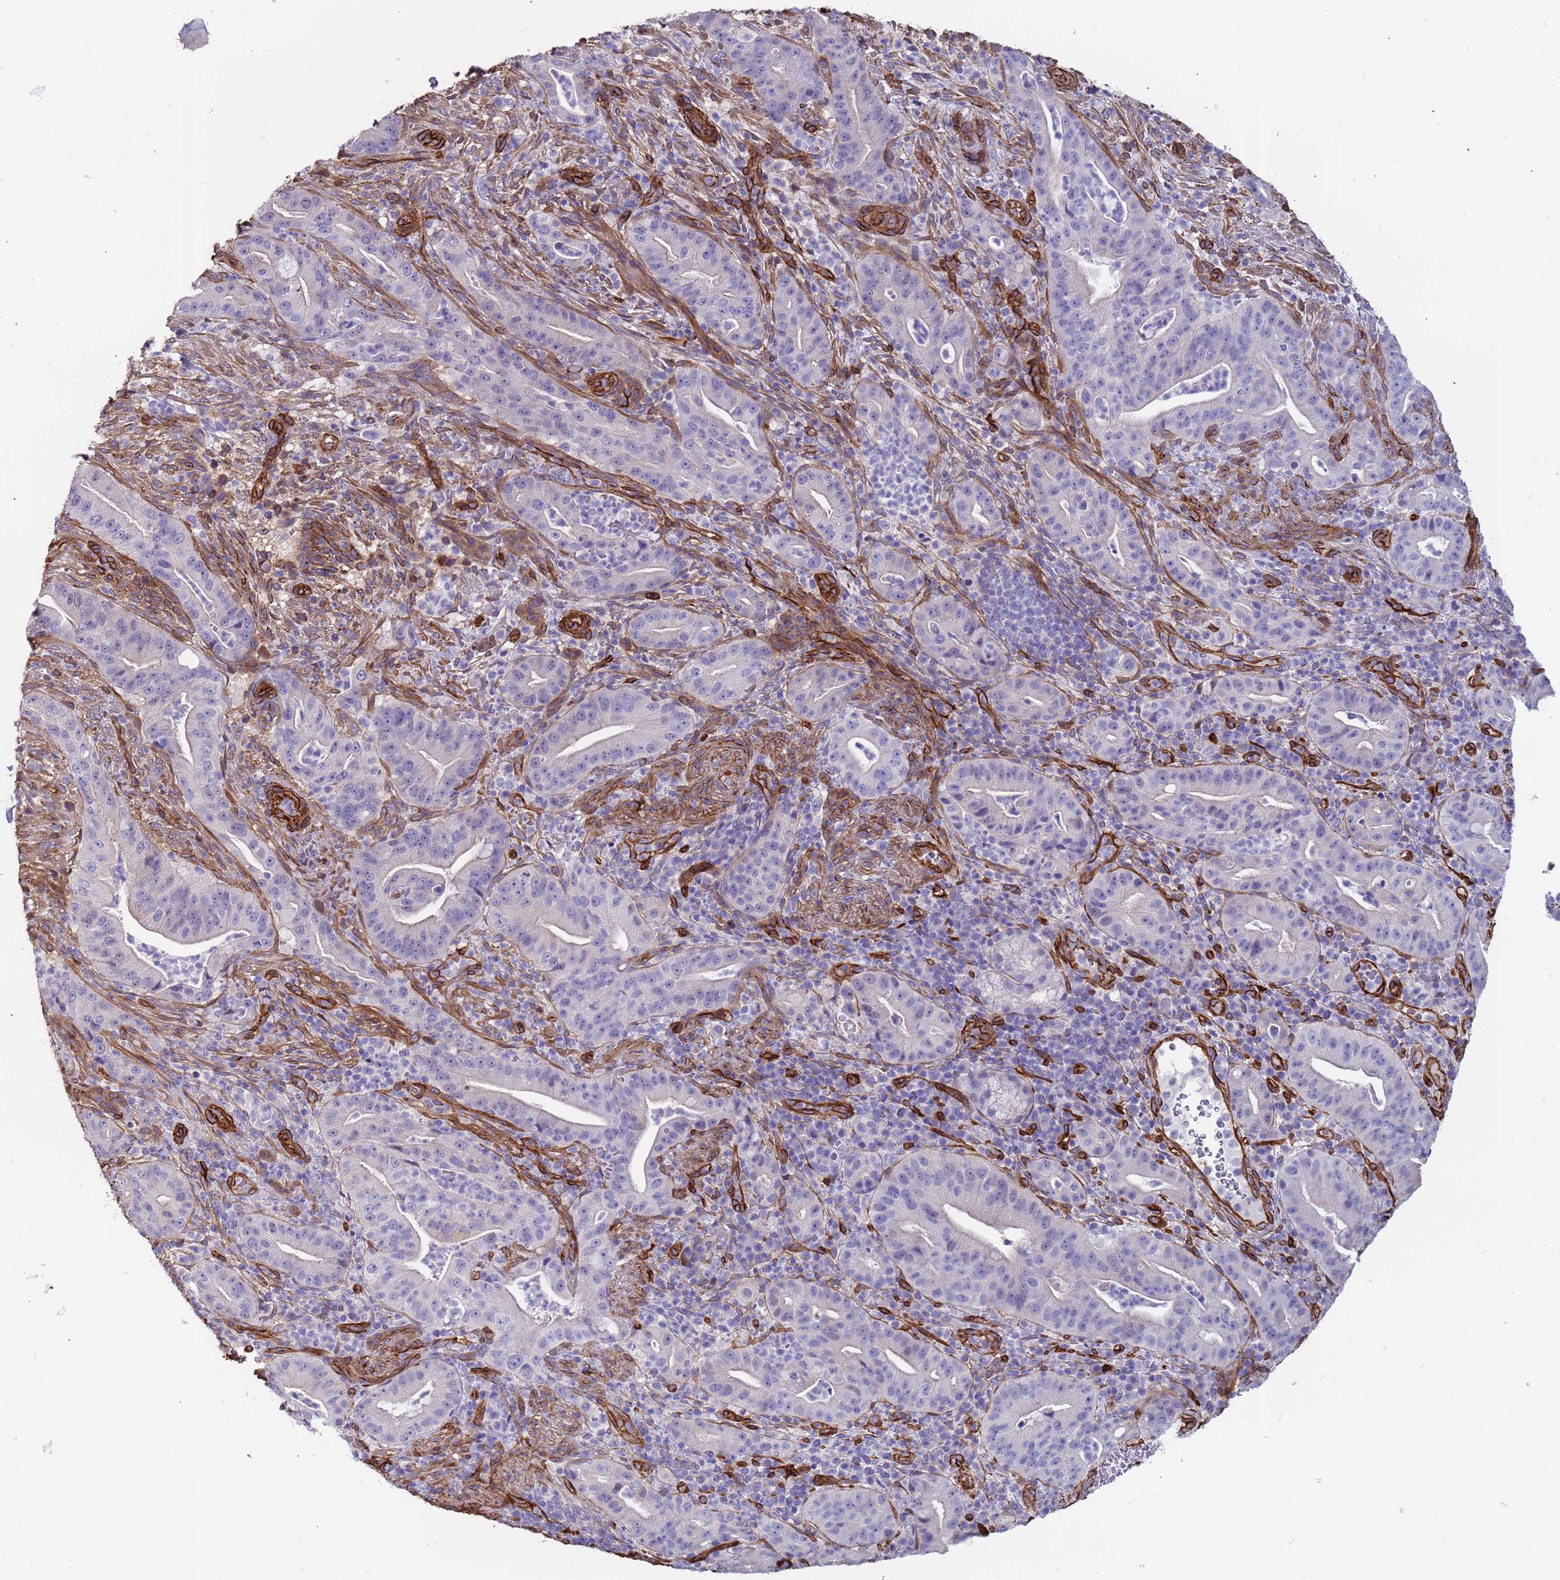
{"staining": {"intensity": "negative", "quantity": "none", "location": "none"}, "tissue": "pancreatic cancer", "cell_type": "Tumor cells", "image_type": "cancer", "snomed": [{"axis": "morphology", "description": "Adenocarcinoma, NOS"}, {"axis": "topography", "description": "Pancreas"}], "caption": "Immunohistochemistry image of human pancreatic adenocarcinoma stained for a protein (brown), which displays no staining in tumor cells. (Brightfield microscopy of DAB immunohistochemistry at high magnification).", "gene": "EHD2", "patient": {"sex": "male", "age": 71}}